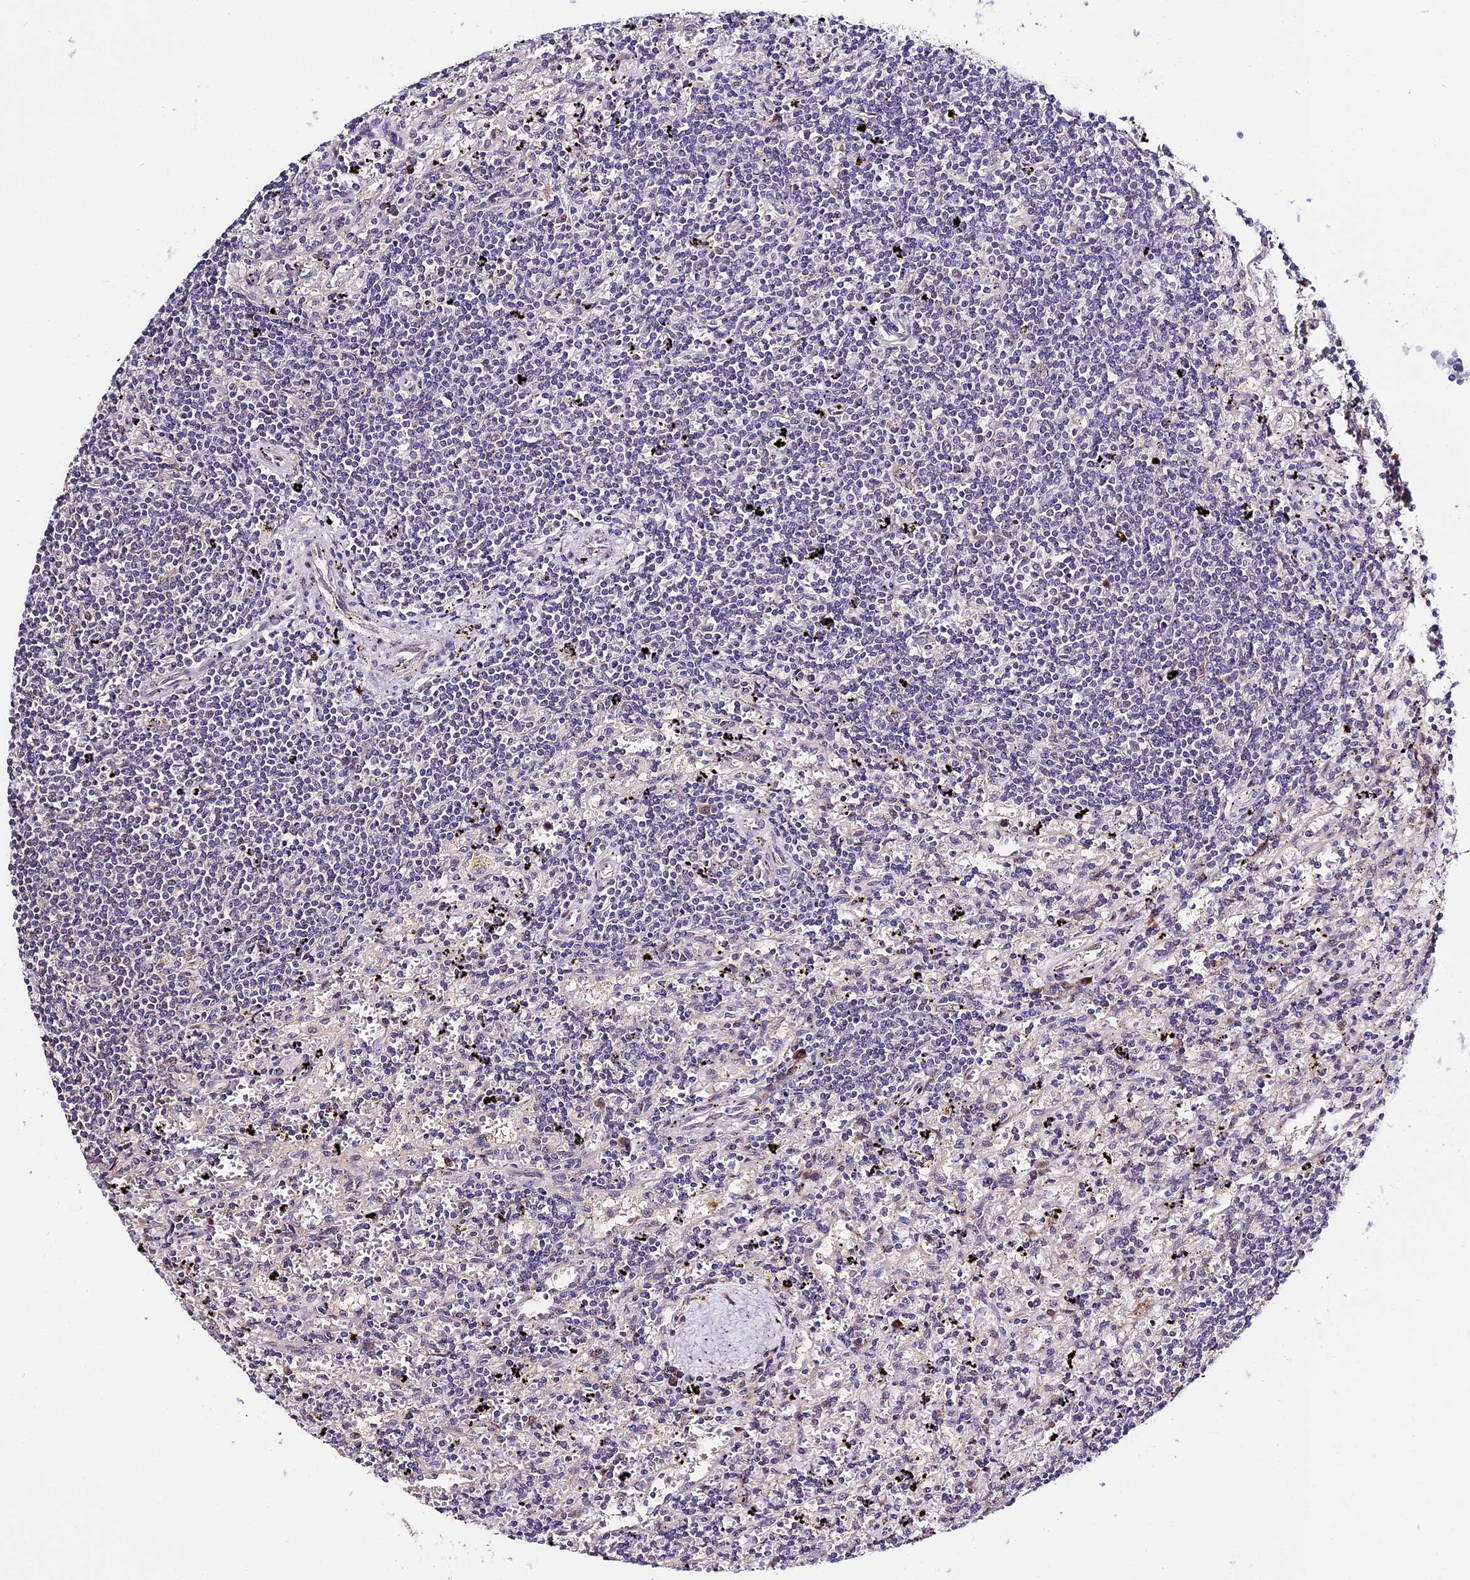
{"staining": {"intensity": "negative", "quantity": "none", "location": "none"}, "tissue": "lymphoma", "cell_type": "Tumor cells", "image_type": "cancer", "snomed": [{"axis": "morphology", "description": "Malignant lymphoma, non-Hodgkin's type, Low grade"}, {"axis": "topography", "description": "Spleen"}], "caption": "IHC image of low-grade malignant lymphoma, non-Hodgkin's type stained for a protein (brown), which demonstrates no expression in tumor cells.", "gene": "BSCL2", "patient": {"sex": "male", "age": 76}}